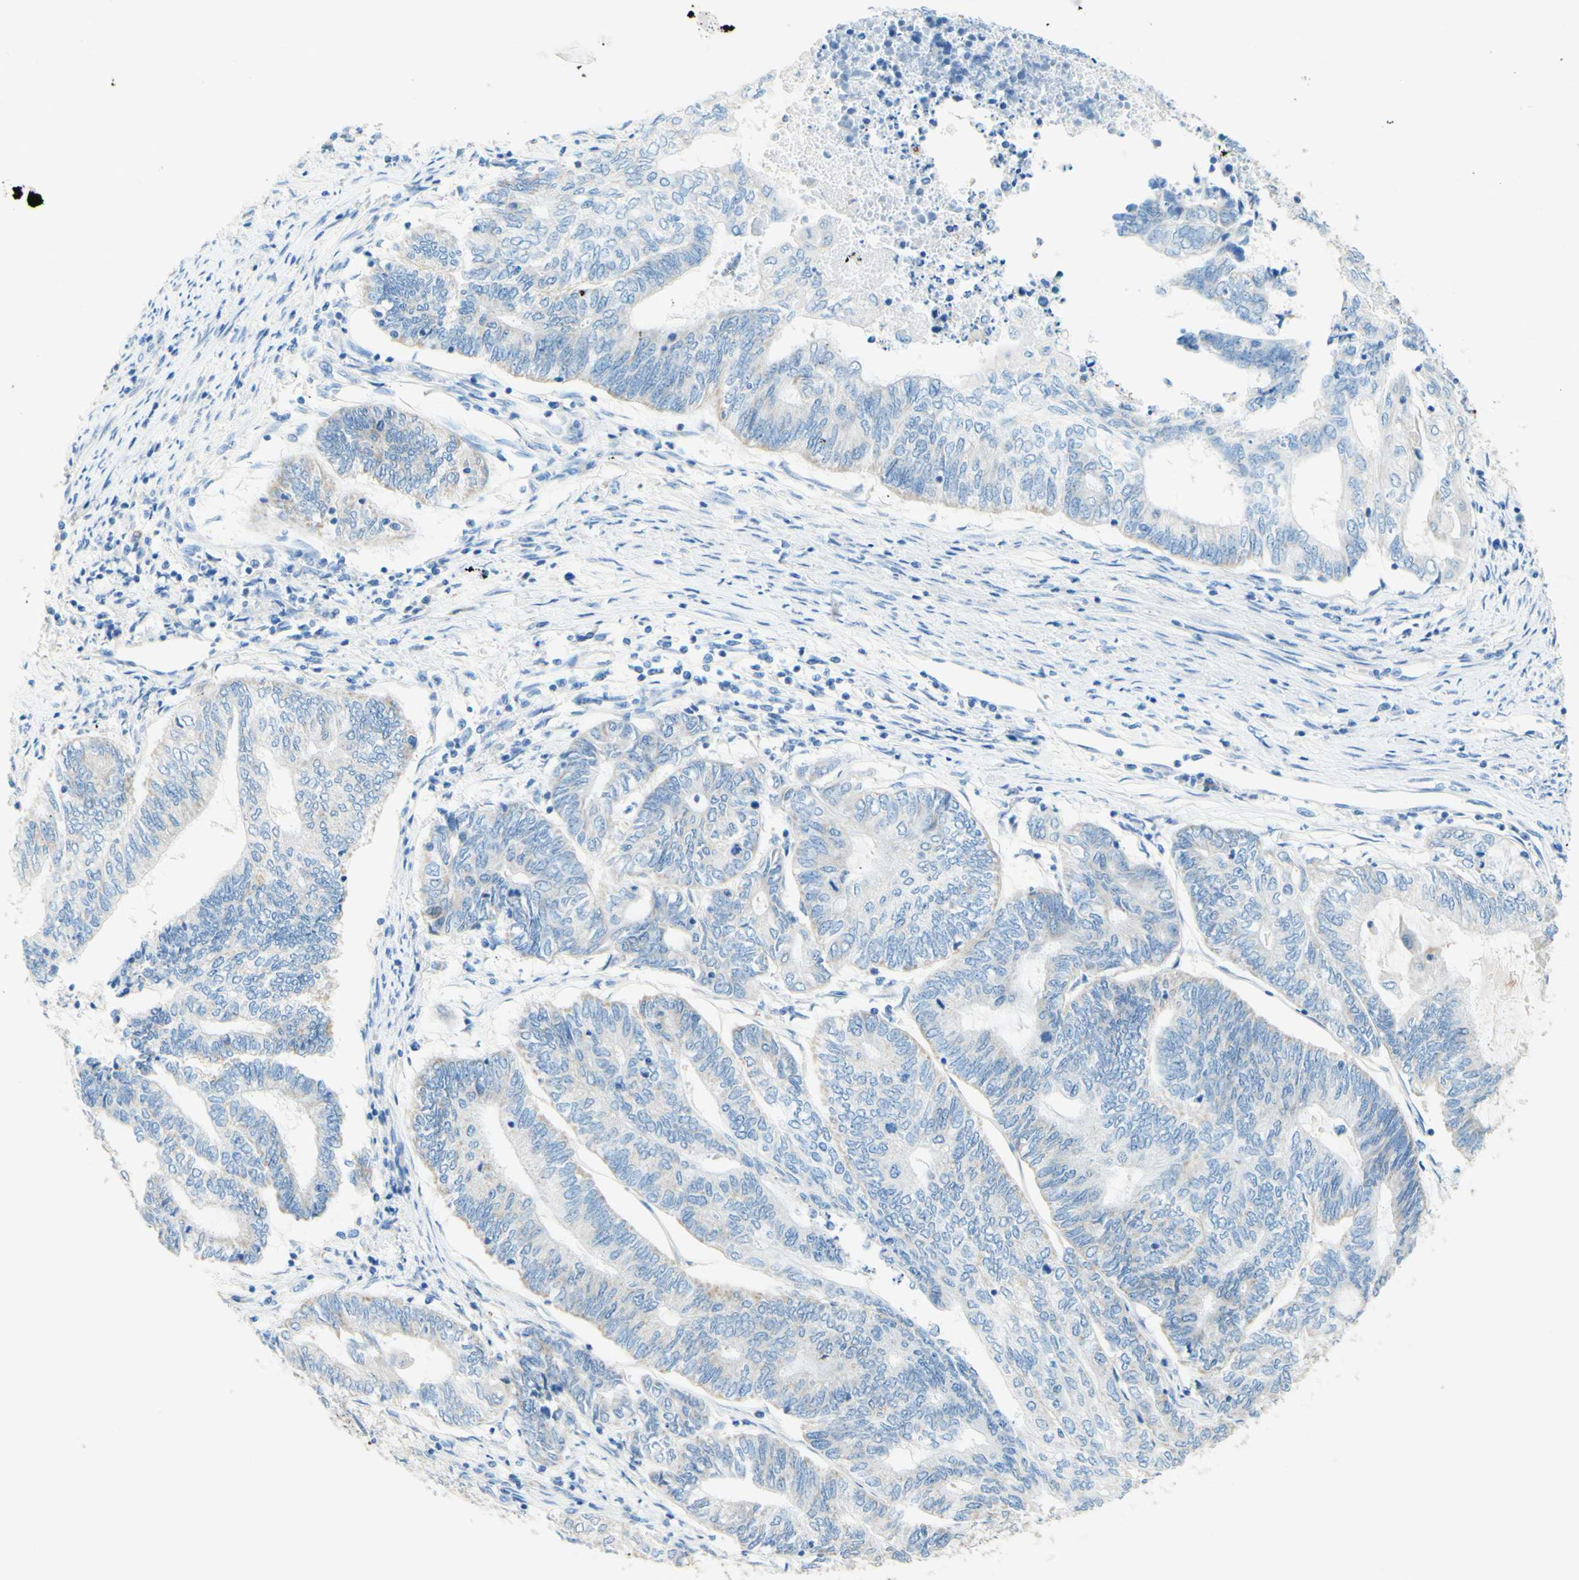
{"staining": {"intensity": "negative", "quantity": "none", "location": "none"}, "tissue": "endometrial cancer", "cell_type": "Tumor cells", "image_type": "cancer", "snomed": [{"axis": "morphology", "description": "Adenocarcinoma, NOS"}, {"axis": "topography", "description": "Uterus"}, {"axis": "topography", "description": "Endometrium"}], "caption": "DAB immunohistochemical staining of human endometrial cancer displays no significant expression in tumor cells.", "gene": "SLC46A1", "patient": {"sex": "female", "age": 70}}